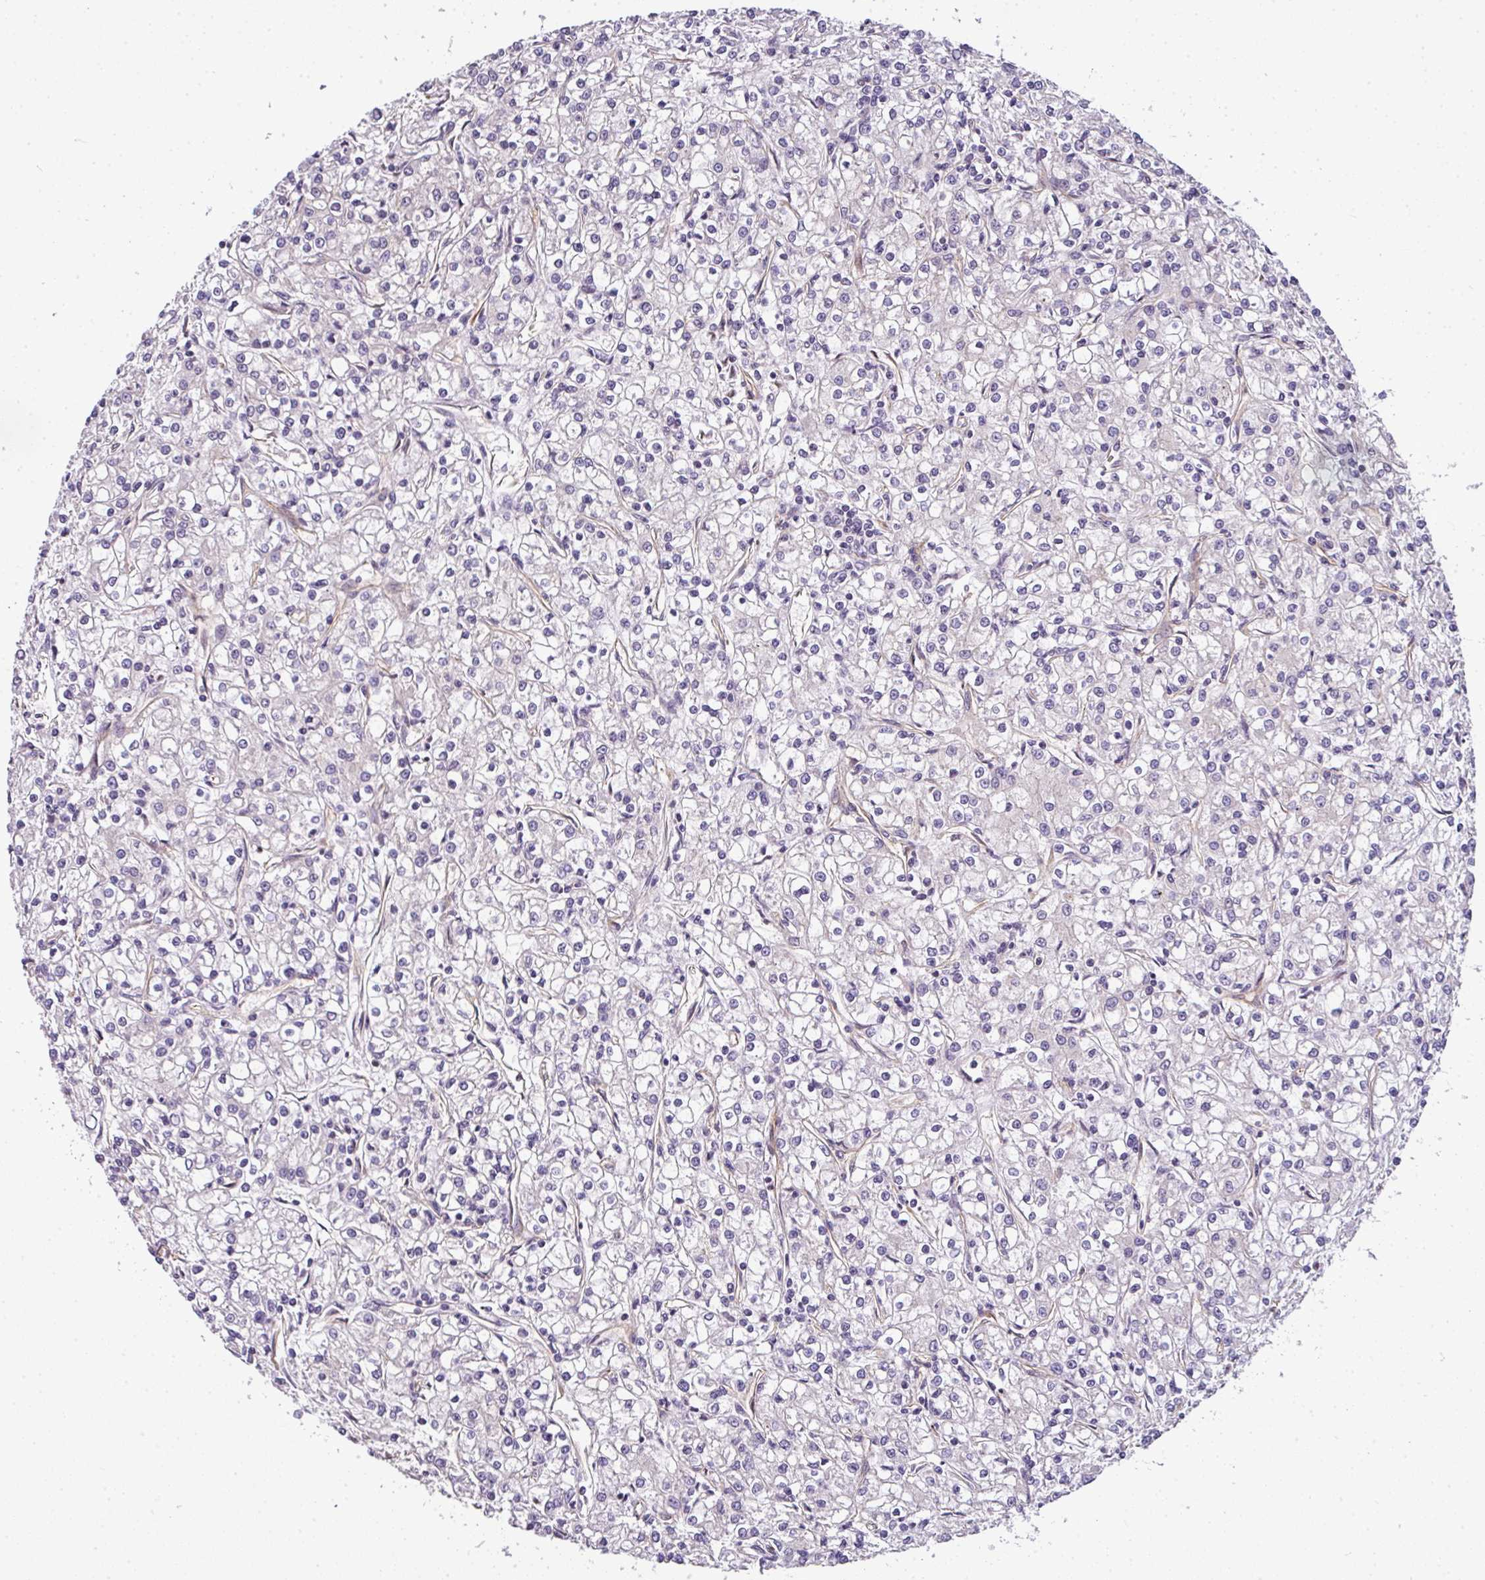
{"staining": {"intensity": "negative", "quantity": "none", "location": "none"}, "tissue": "renal cancer", "cell_type": "Tumor cells", "image_type": "cancer", "snomed": [{"axis": "morphology", "description": "Adenocarcinoma, NOS"}, {"axis": "topography", "description": "Kidney"}], "caption": "This is an IHC histopathology image of human adenocarcinoma (renal). There is no staining in tumor cells.", "gene": "OR11H4", "patient": {"sex": "female", "age": 59}}